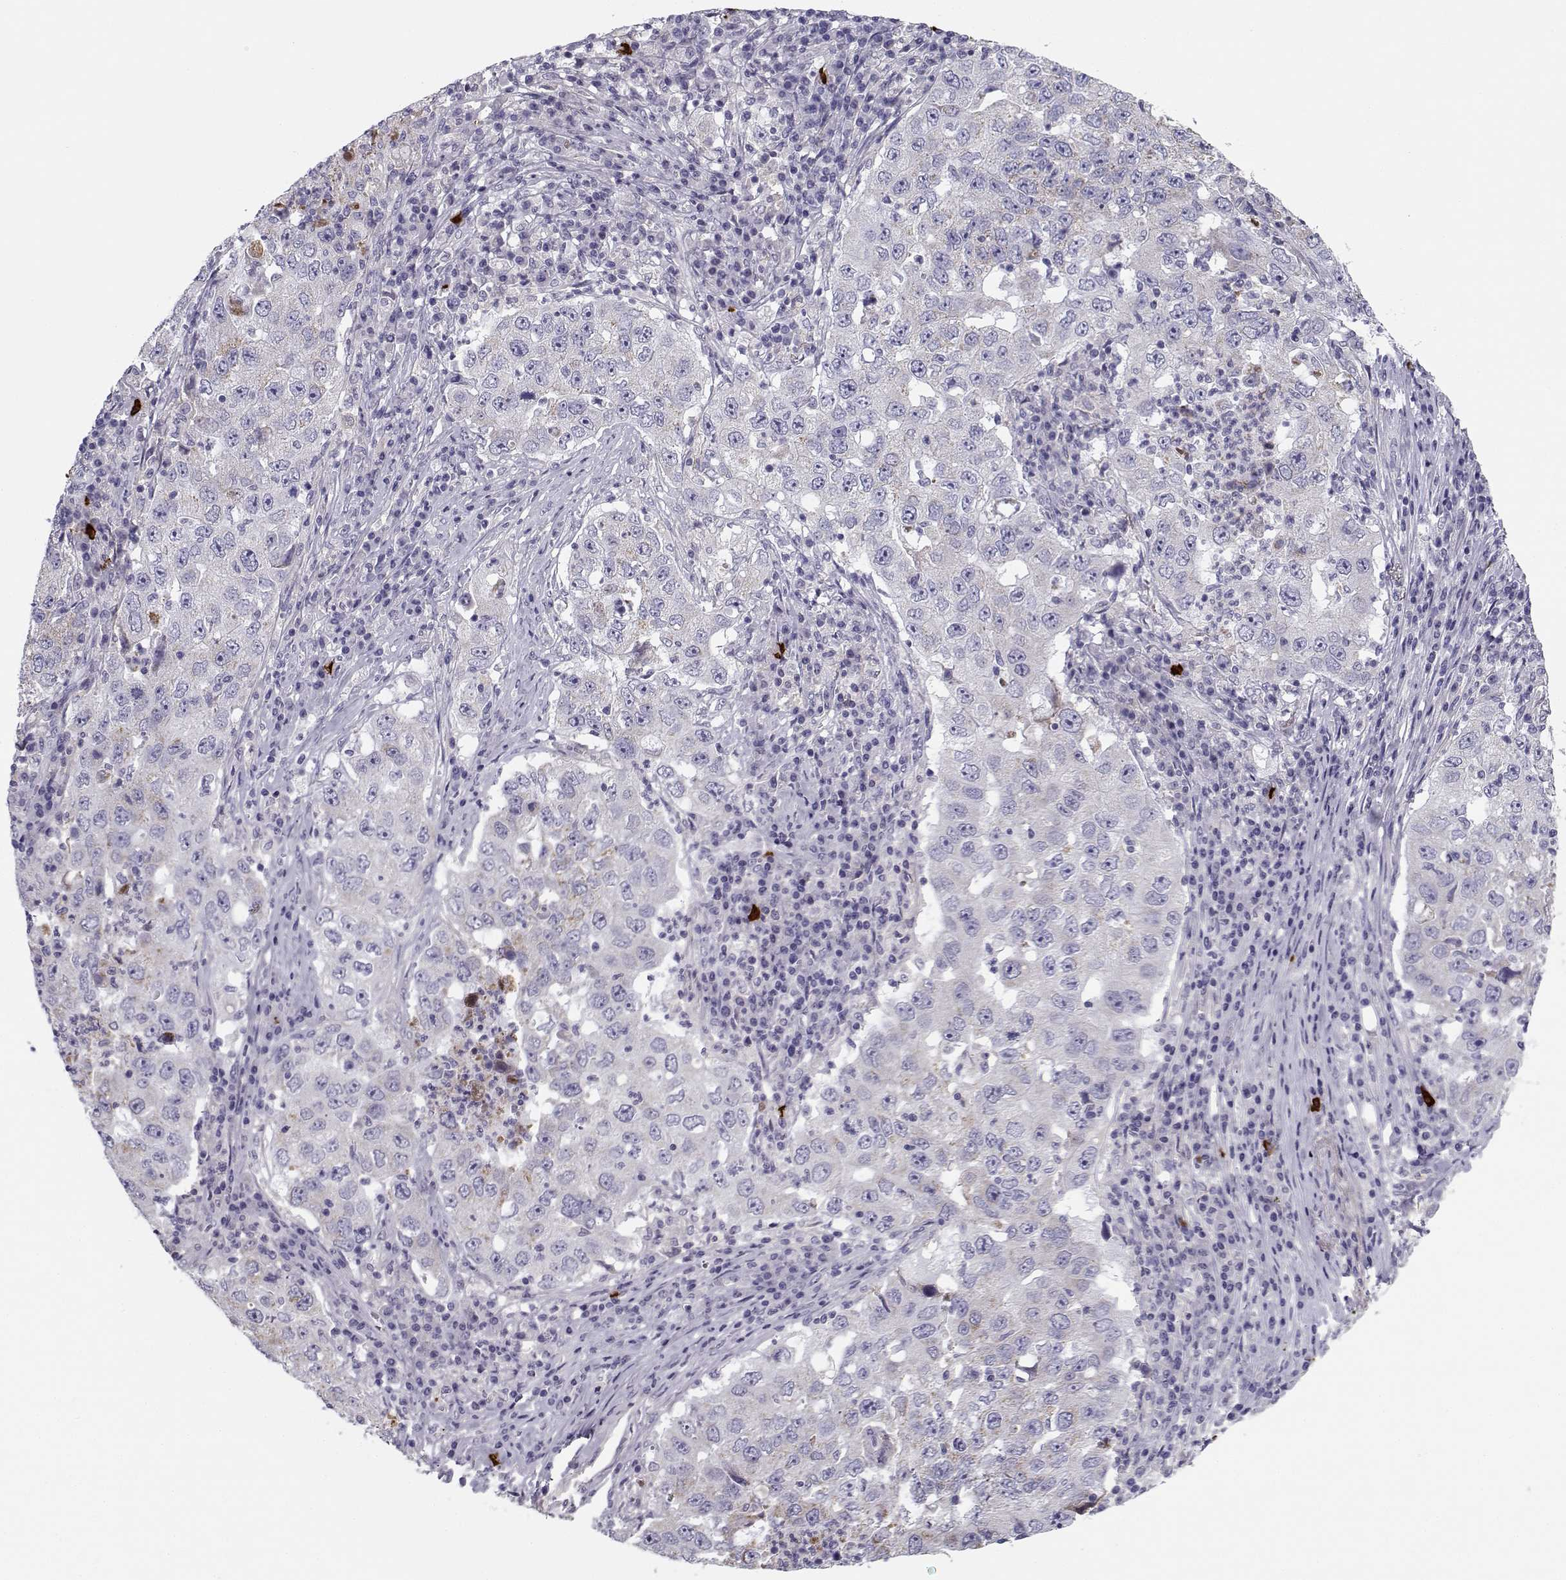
{"staining": {"intensity": "negative", "quantity": "none", "location": "none"}, "tissue": "lung cancer", "cell_type": "Tumor cells", "image_type": "cancer", "snomed": [{"axis": "morphology", "description": "Adenocarcinoma, NOS"}, {"axis": "topography", "description": "Lung"}], "caption": "Human lung adenocarcinoma stained for a protein using immunohistochemistry exhibits no expression in tumor cells.", "gene": "CREB3L3", "patient": {"sex": "male", "age": 73}}